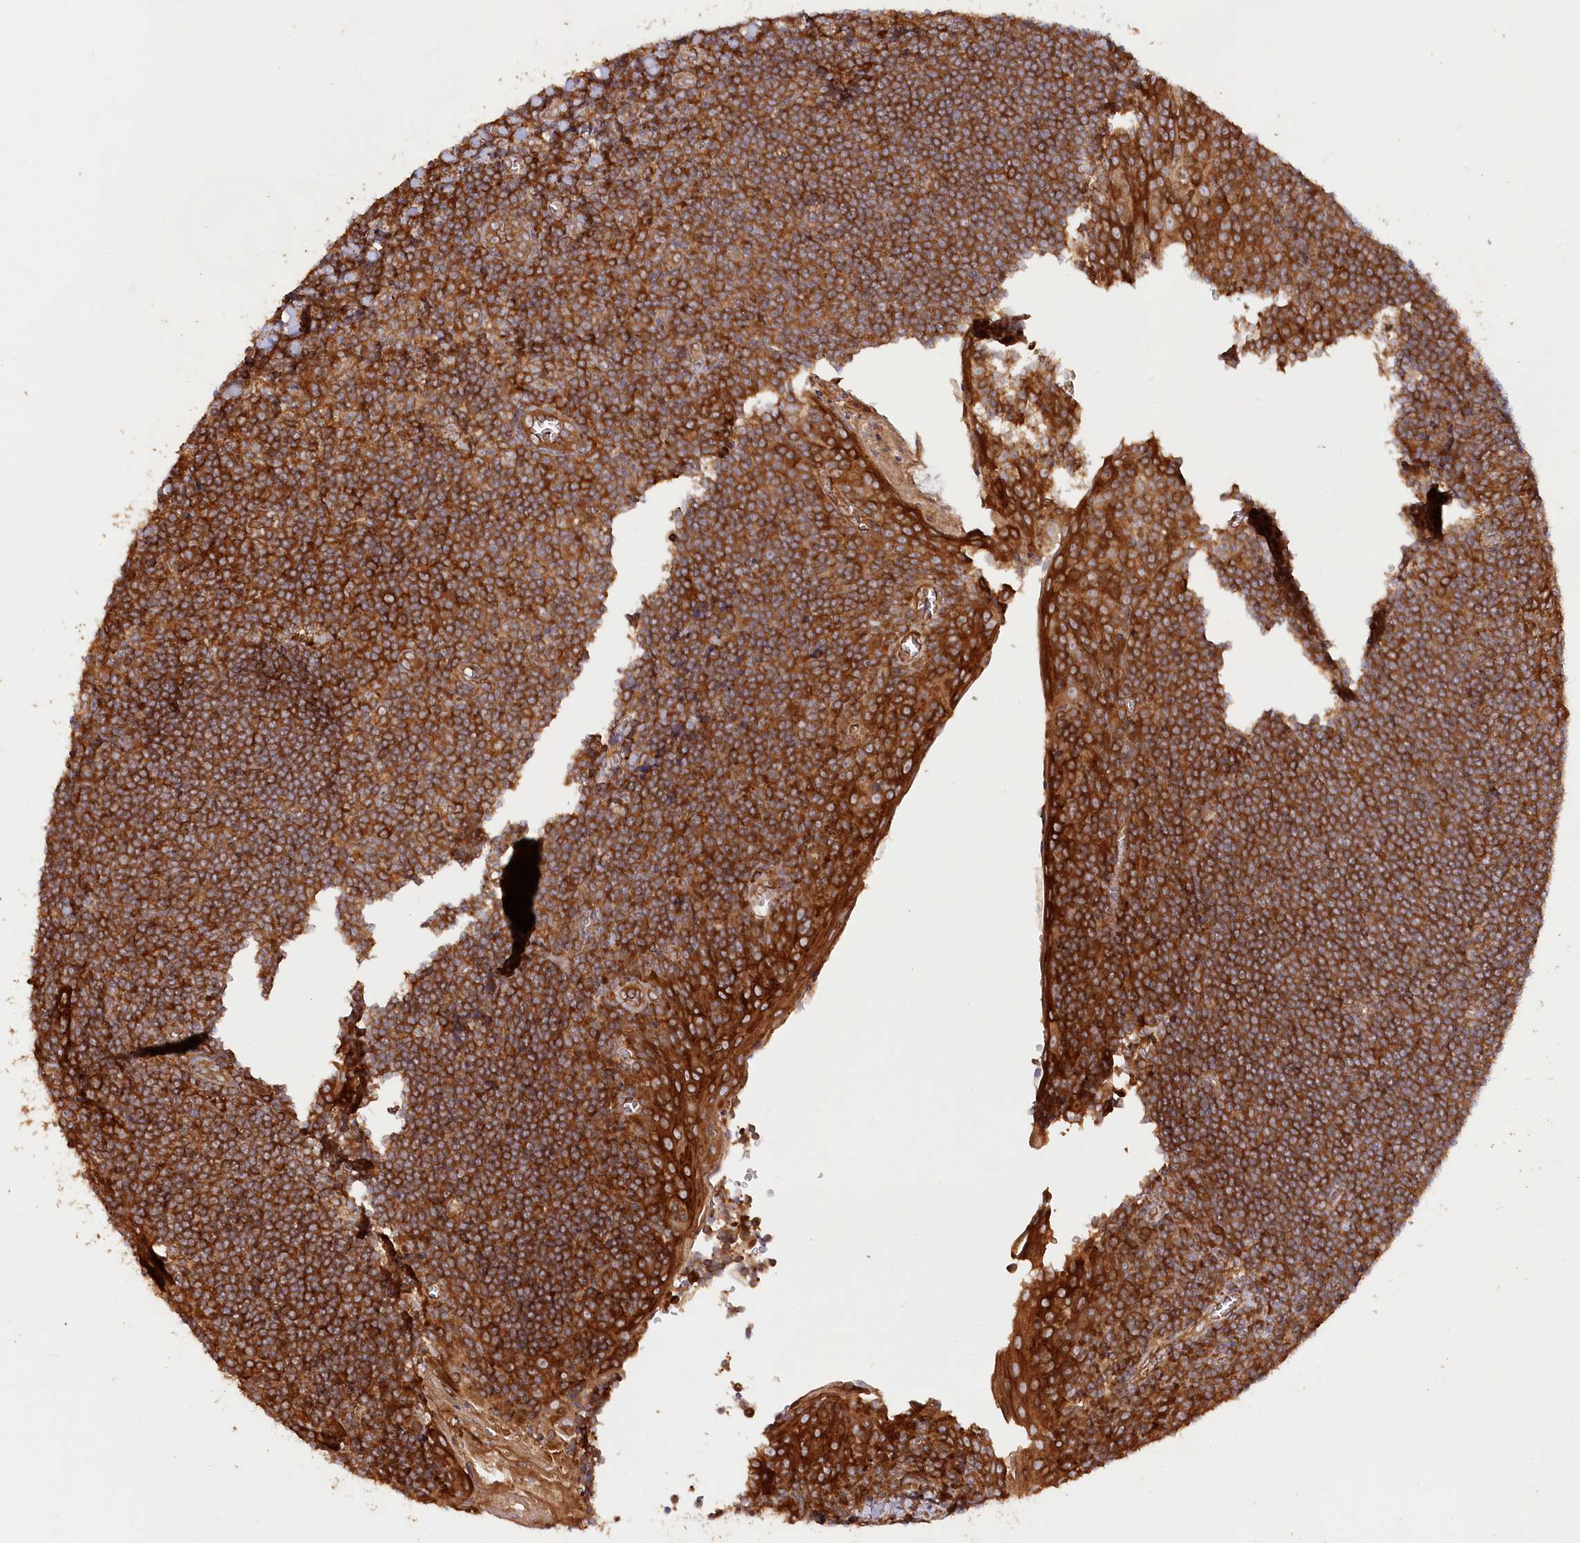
{"staining": {"intensity": "strong", "quantity": ">75%", "location": "cytoplasmic/membranous"}, "tissue": "tonsil", "cell_type": "Germinal center cells", "image_type": "normal", "snomed": [{"axis": "morphology", "description": "Normal tissue, NOS"}, {"axis": "topography", "description": "Tonsil"}], "caption": "Human tonsil stained with a protein marker exhibits strong staining in germinal center cells.", "gene": "PAIP2", "patient": {"sex": "male", "age": 27}}